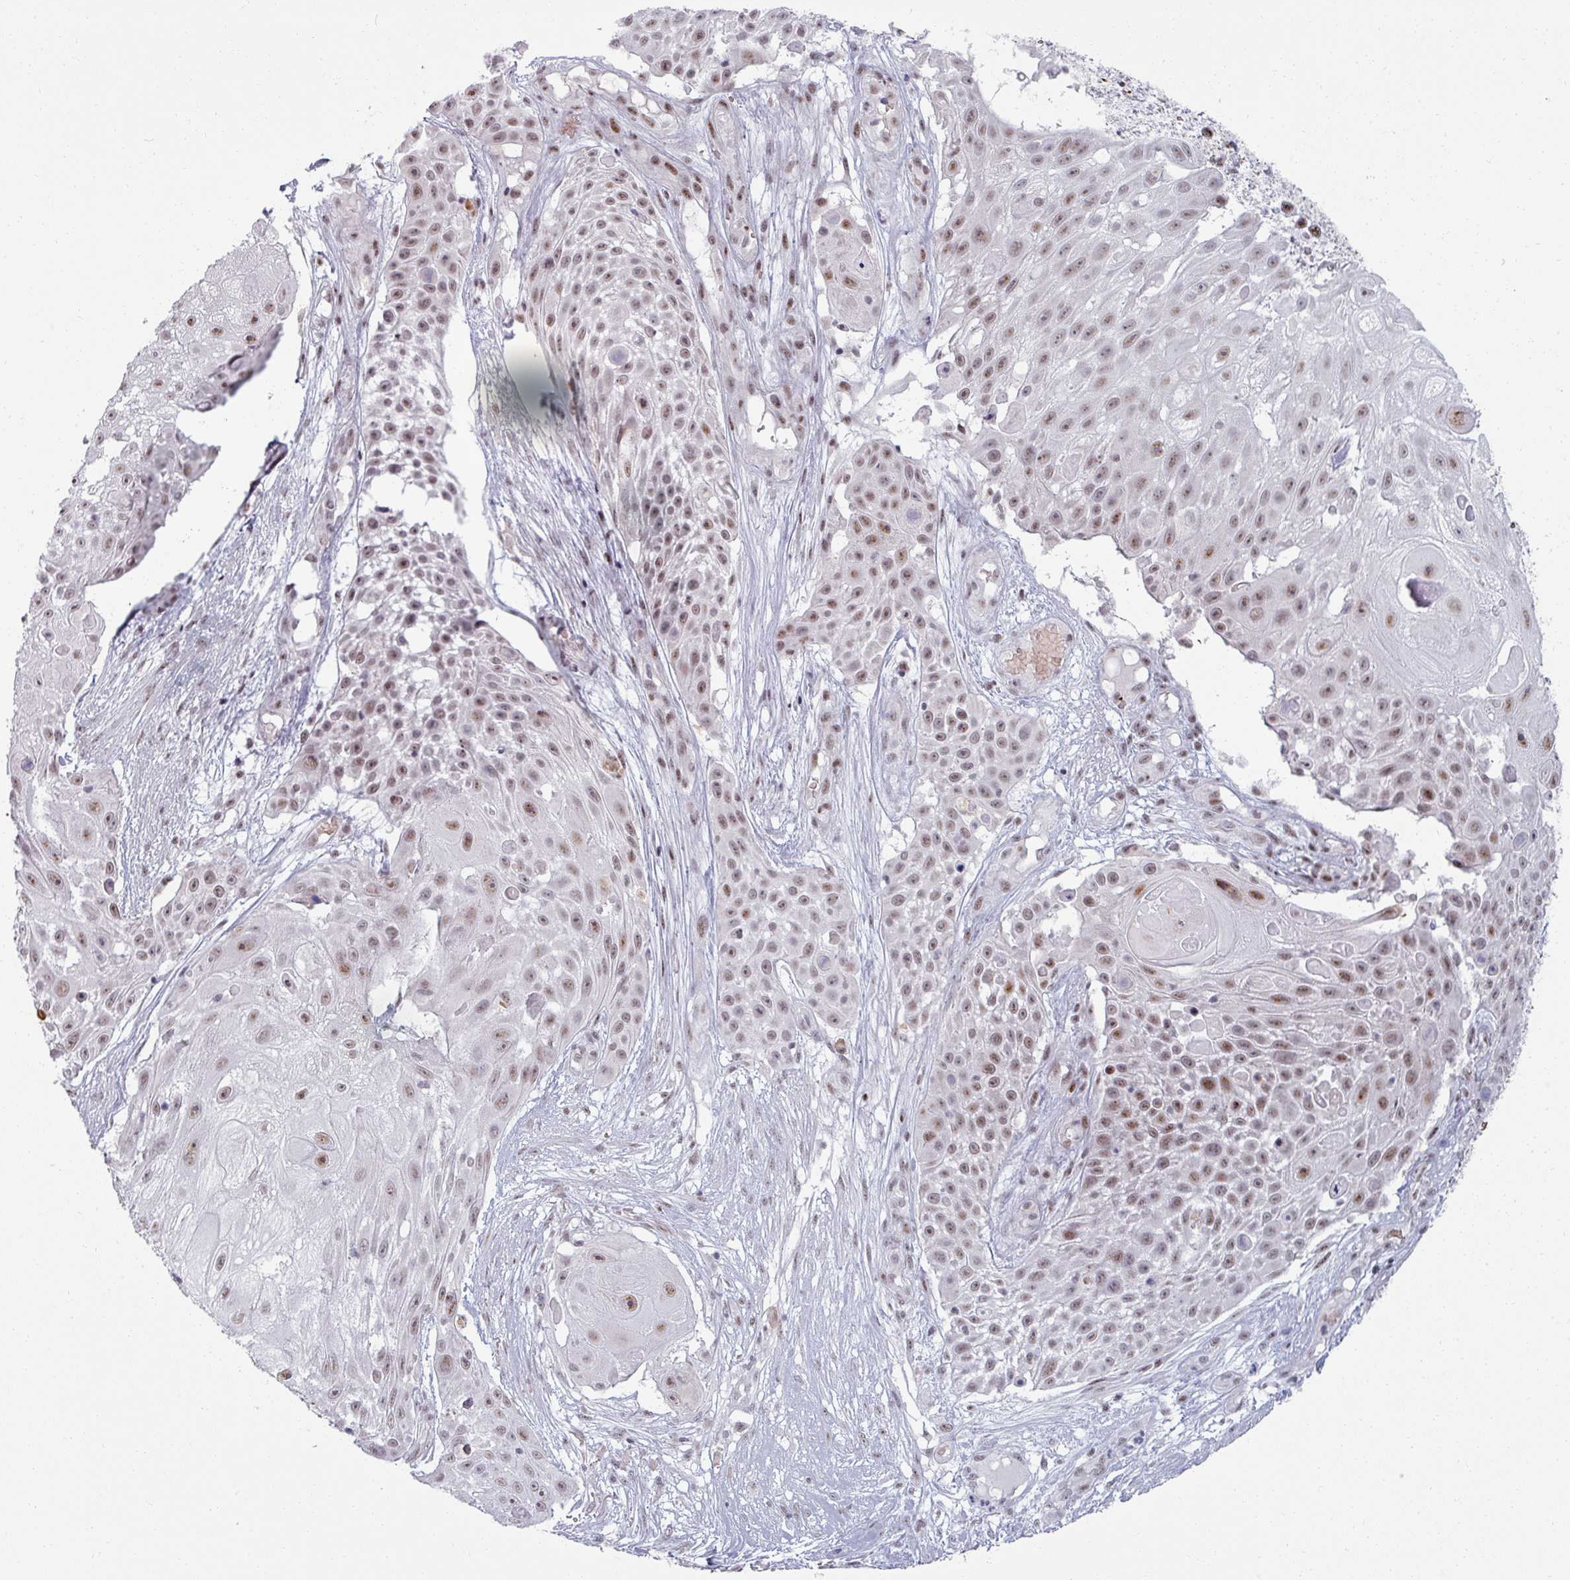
{"staining": {"intensity": "moderate", "quantity": ">75%", "location": "nuclear"}, "tissue": "skin cancer", "cell_type": "Tumor cells", "image_type": "cancer", "snomed": [{"axis": "morphology", "description": "Squamous cell carcinoma, NOS"}, {"axis": "topography", "description": "Skin"}], "caption": "Tumor cells display moderate nuclear positivity in approximately >75% of cells in skin cancer.", "gene": "NCOR1", "patient": {"sex": "female", "age": 86}}